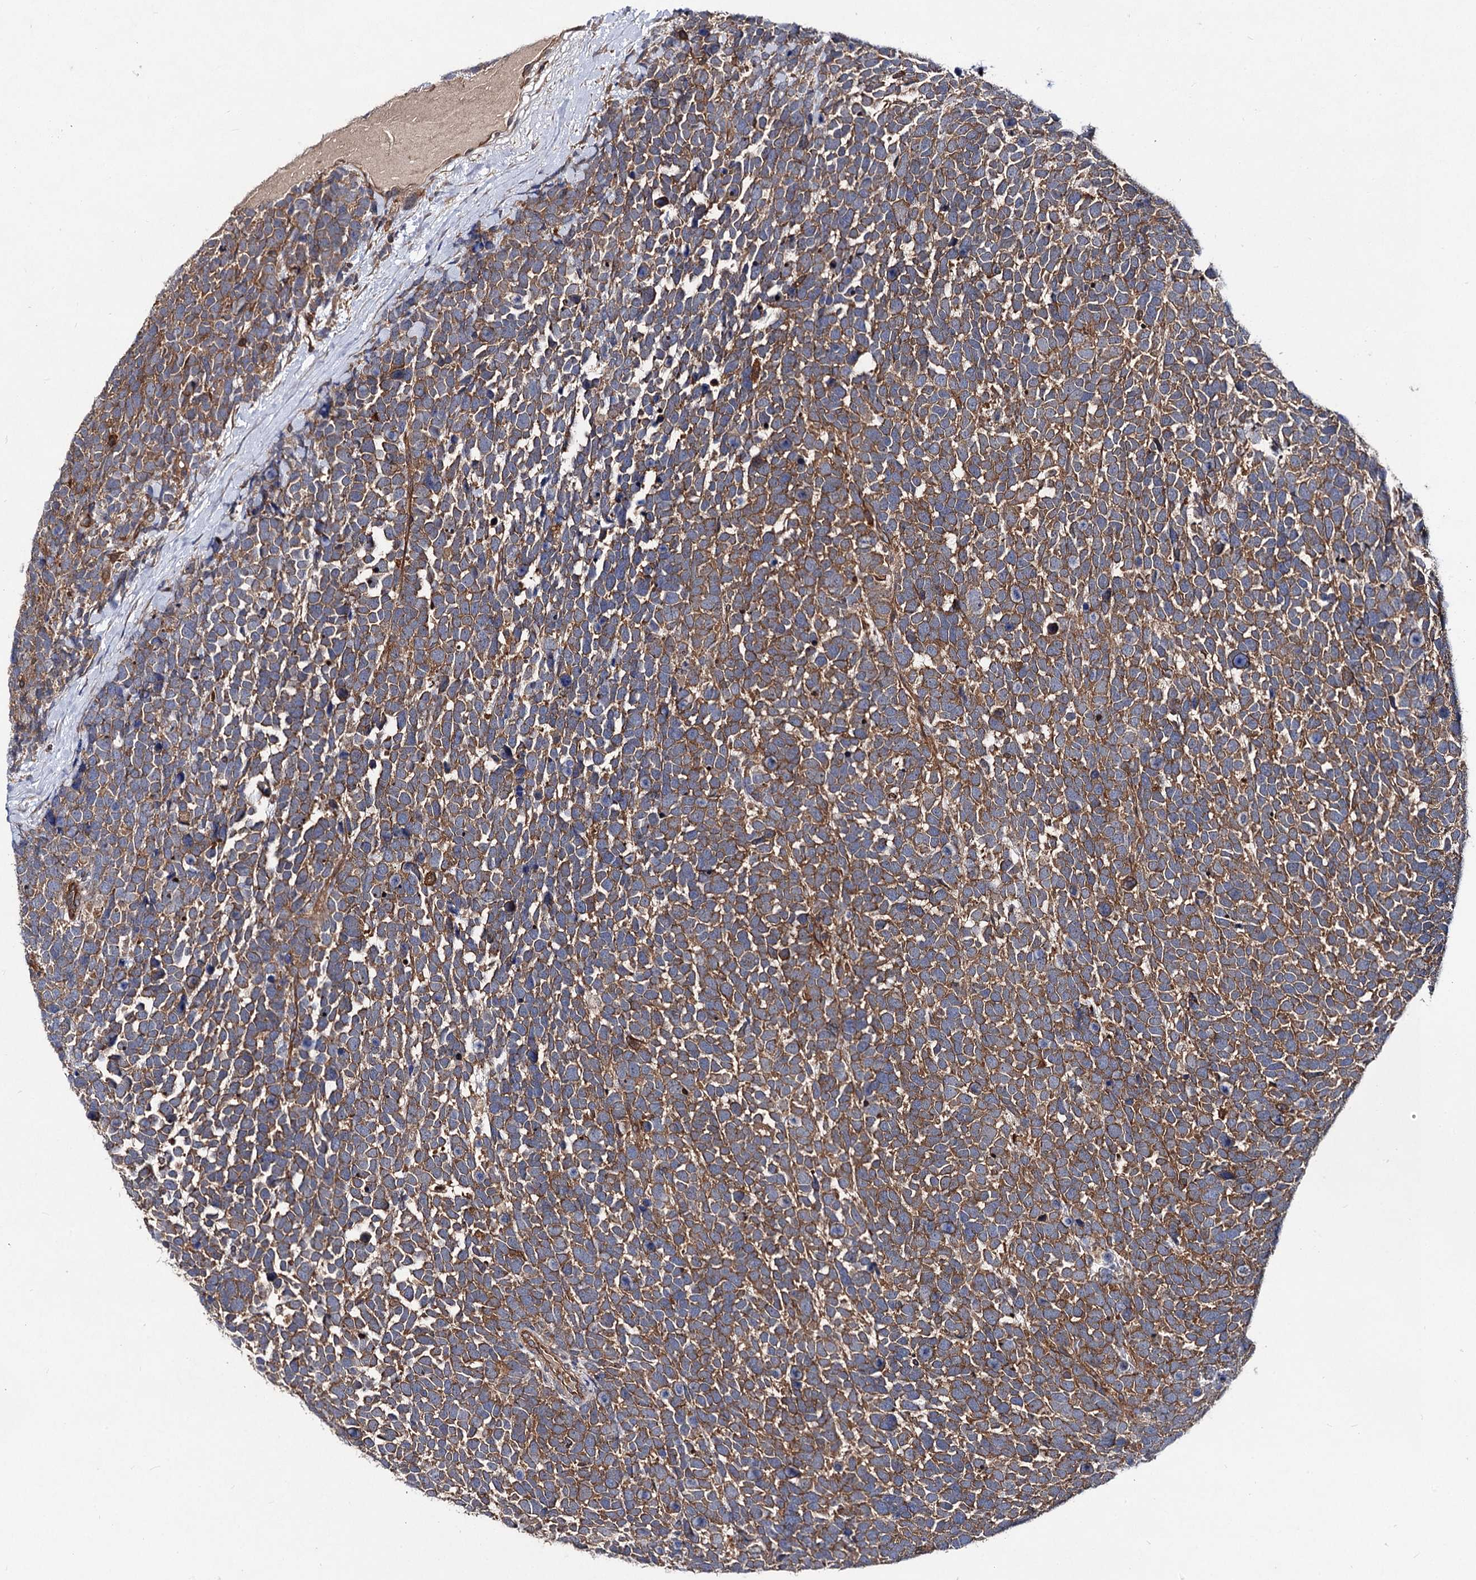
{"staining": {"intensity": "moderate", "quantity": ">75%", "location": "cytoplasmic/membranous"}, "tissue": "urothelial cancer", "cell_type": "Tumor cells", "image_type": "cancer", "snomed": [{"axis": "morphology", "description": "Urothelial carcinoma, High grade"}, {"axis": "topography", "description": "Urinary bladder"}], "caption": "A brown stain highlights moderate cytoplasmic/membranous staining of a protein in human high-grade urothelial carcinoma tumor cells.", "gene": "VPS29", "patient": {"sex": "female", "age": 82}}